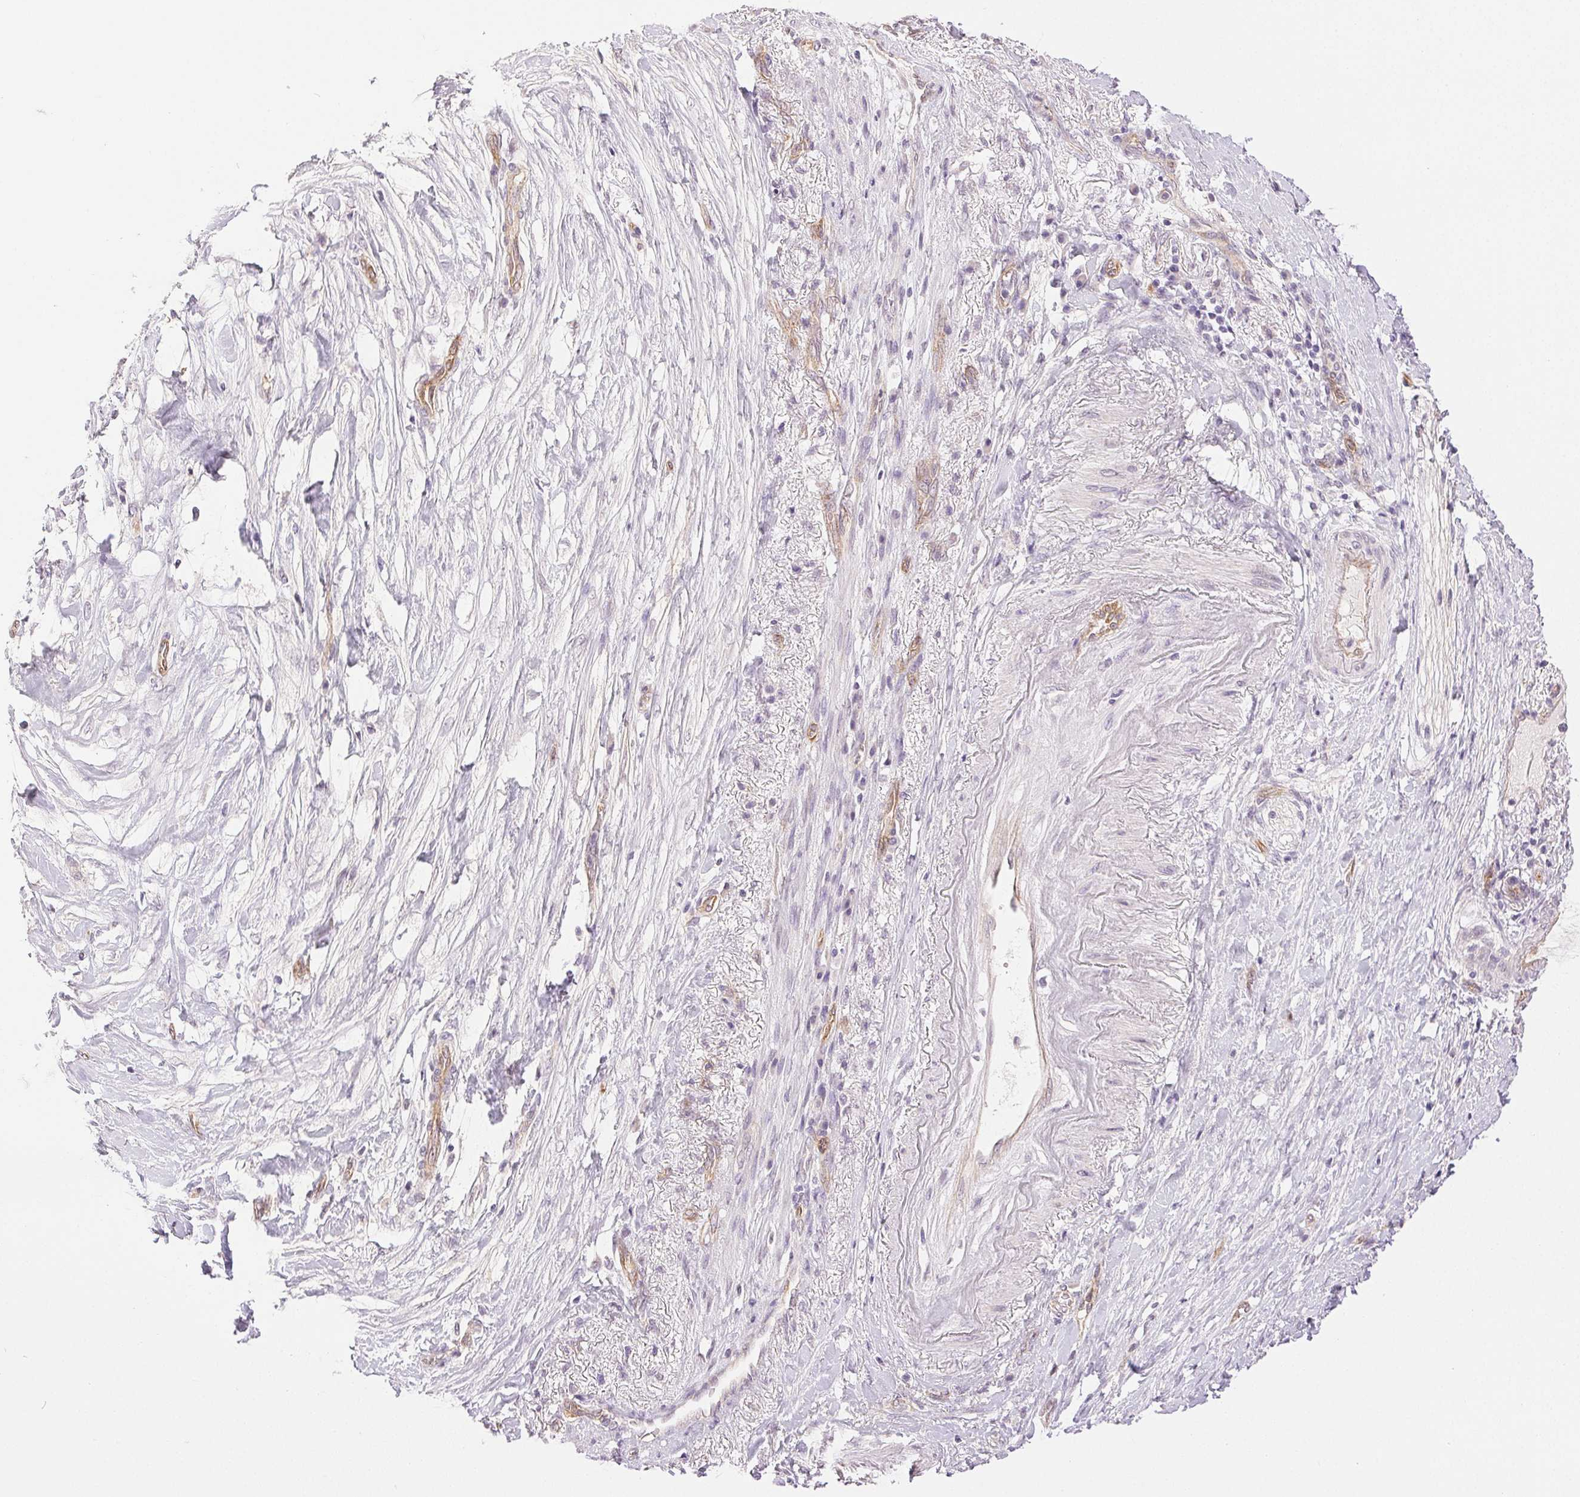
{"staining": {"intensity": "negative", "quantity": "none", "location": "none"}, "tissue": "pancreatic cancer", "cell_type": "Tumor cells", "image_type": "cancer", "snomed": [{"axis": "morphology", "description": "Adenocarcinoma, NOS"}, {"axis": "topography", "description": "Pancreas"}], "caption": "Photomicrograph shows no significant protein staining in tumor cells of adenocarcinoma (pancreatic).", "gene": "PLCB1", "patient": {"sex": "female", "age": 72}}